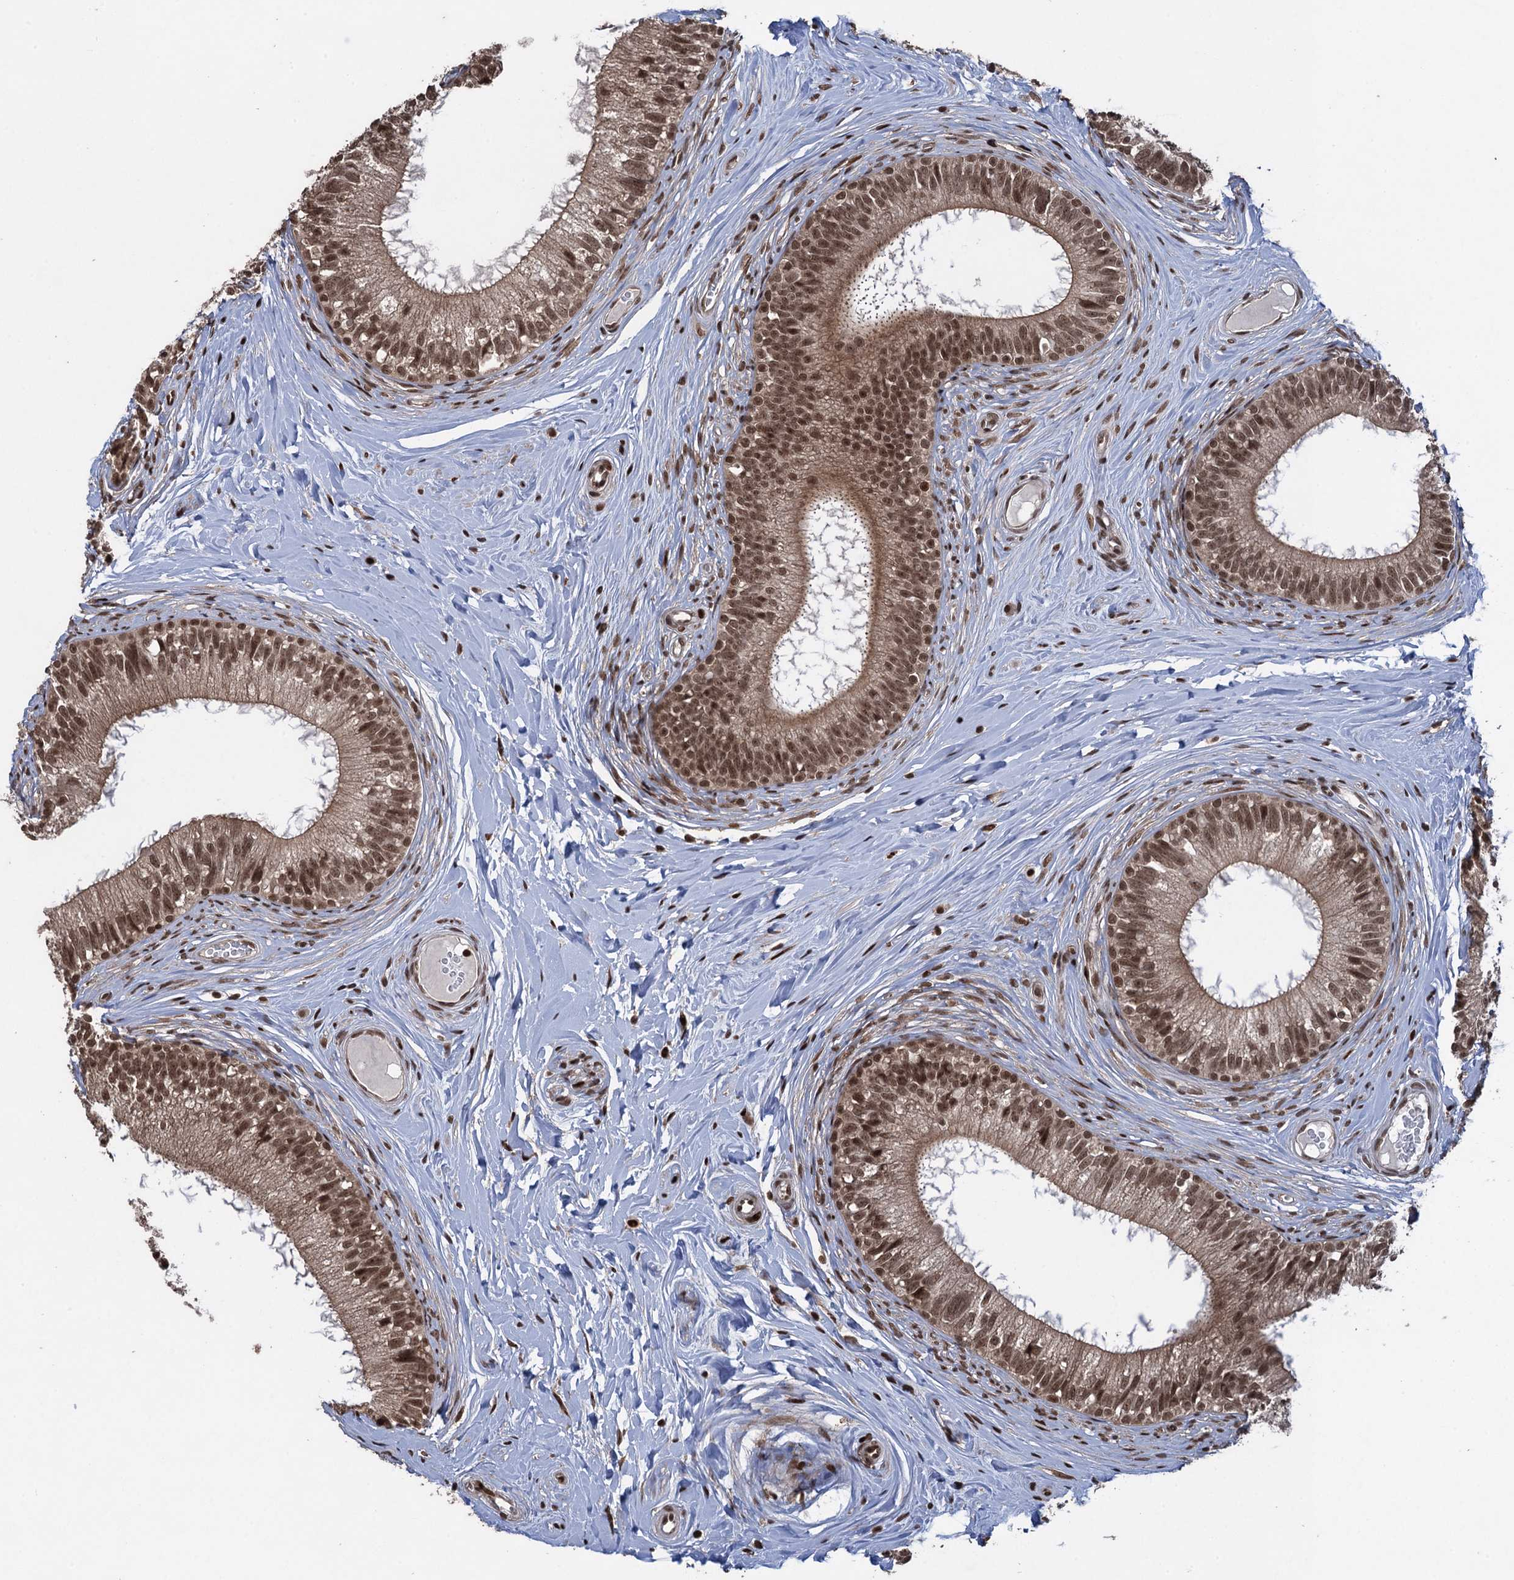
{"staining": {"intensity": "strong", "quantity": ">75%", "location": "cytoplasmic/membranous,nuclear"}, "tissue": "epididymis", "cell_type": "Glandular cells", "image_type": "normal", "snomed": [{"axis": "morphology", "description": "Normal tissue, NOS"}, {"axis": "topography", "description": "Epididymis"}], "caption": "Immunohistochemistry histopathology image of benign human epididymis stained for a protein (brown), which shows high levels of strong cytoplasmic/membranous,nuclear staining in about >75% of glandular cells.", "gene": "ZNF169", "patient": {"sex": "male", "age": 33}}